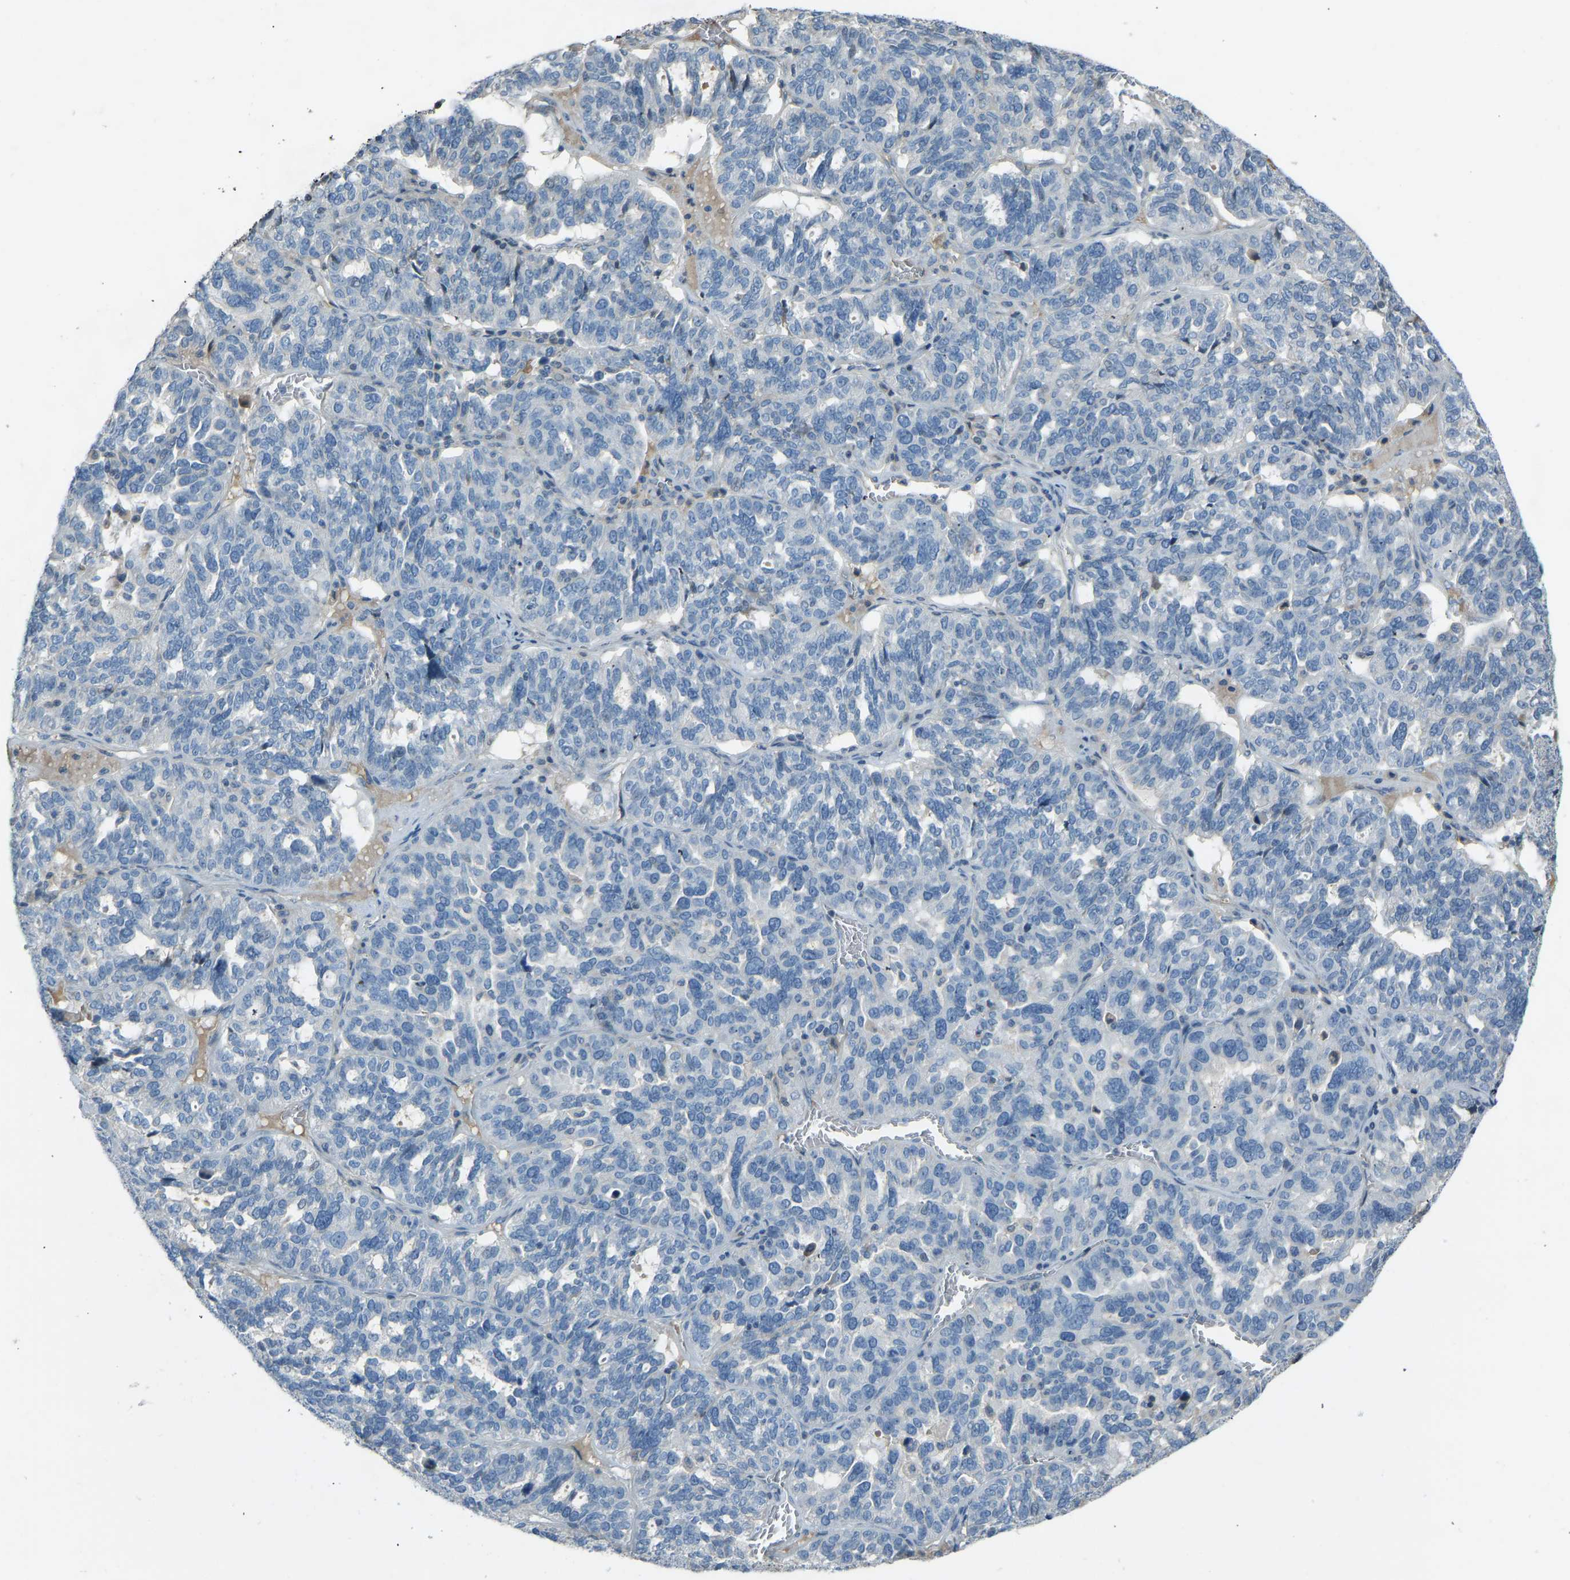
{"staining": {"intensity": "negative", "quantity": "none", "location": "none"}, "tissue": "ovarian cancer", "cell_type": "Tumor cells", "image_type": "cancer", "snomed": [{"axis": "morphology", "description": "Cystadenocarcinoma, serous, NOS"}, {"axis": "topography", "description": "Ovary"}], "caption": "Immunohistochemistry photomicrograph of neoplastic tissue: human serous cystadenocarcinoma (ovarian) stained with DAB reveals no significant protein expression in tumor cells.", "gene": "FBLN2", "patient": {"sex": "female", "age": 59}}